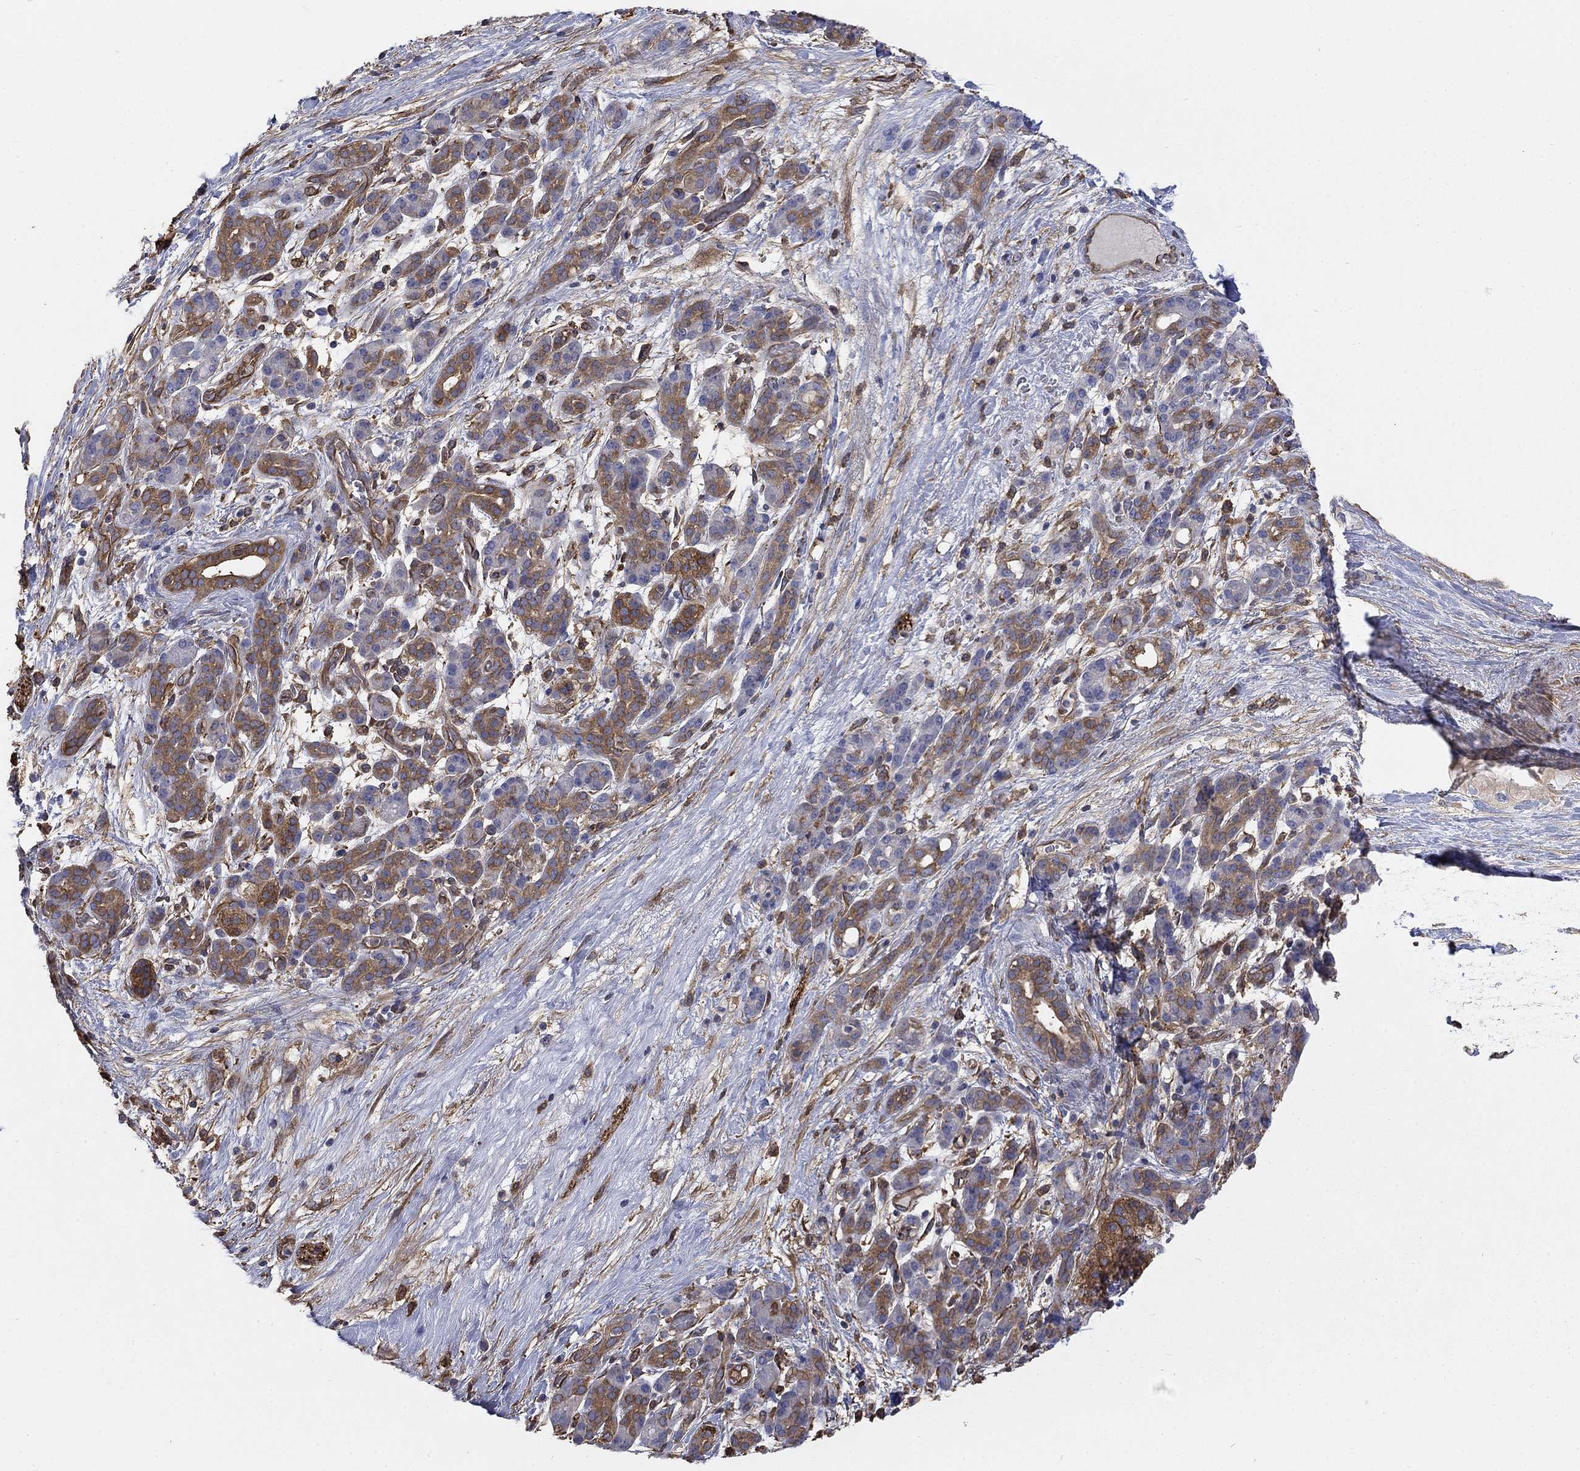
{"staining": {"intensity": "moderate", "quantity": ">75%", "location": "cytoplasmic/membranous"}, "tissue": "pancreatic cancer", "cell_type": "Tumor cells", "image_type": "cancer", "snomed": [{"axis": "morphology", "description": "Adenocarcinoma, NOS"}, {"axis": "topography", "description": "Pancreas"}], "caption": "Human adenocarcinoma (pancreatic) stained for a protein (brown) demonstrates moderate cytoplasmic/membranous positive positivity in about >75% of tumor cells.", "gene": "DPYSL2", "patient": {"sex": "male", "age": 44}}